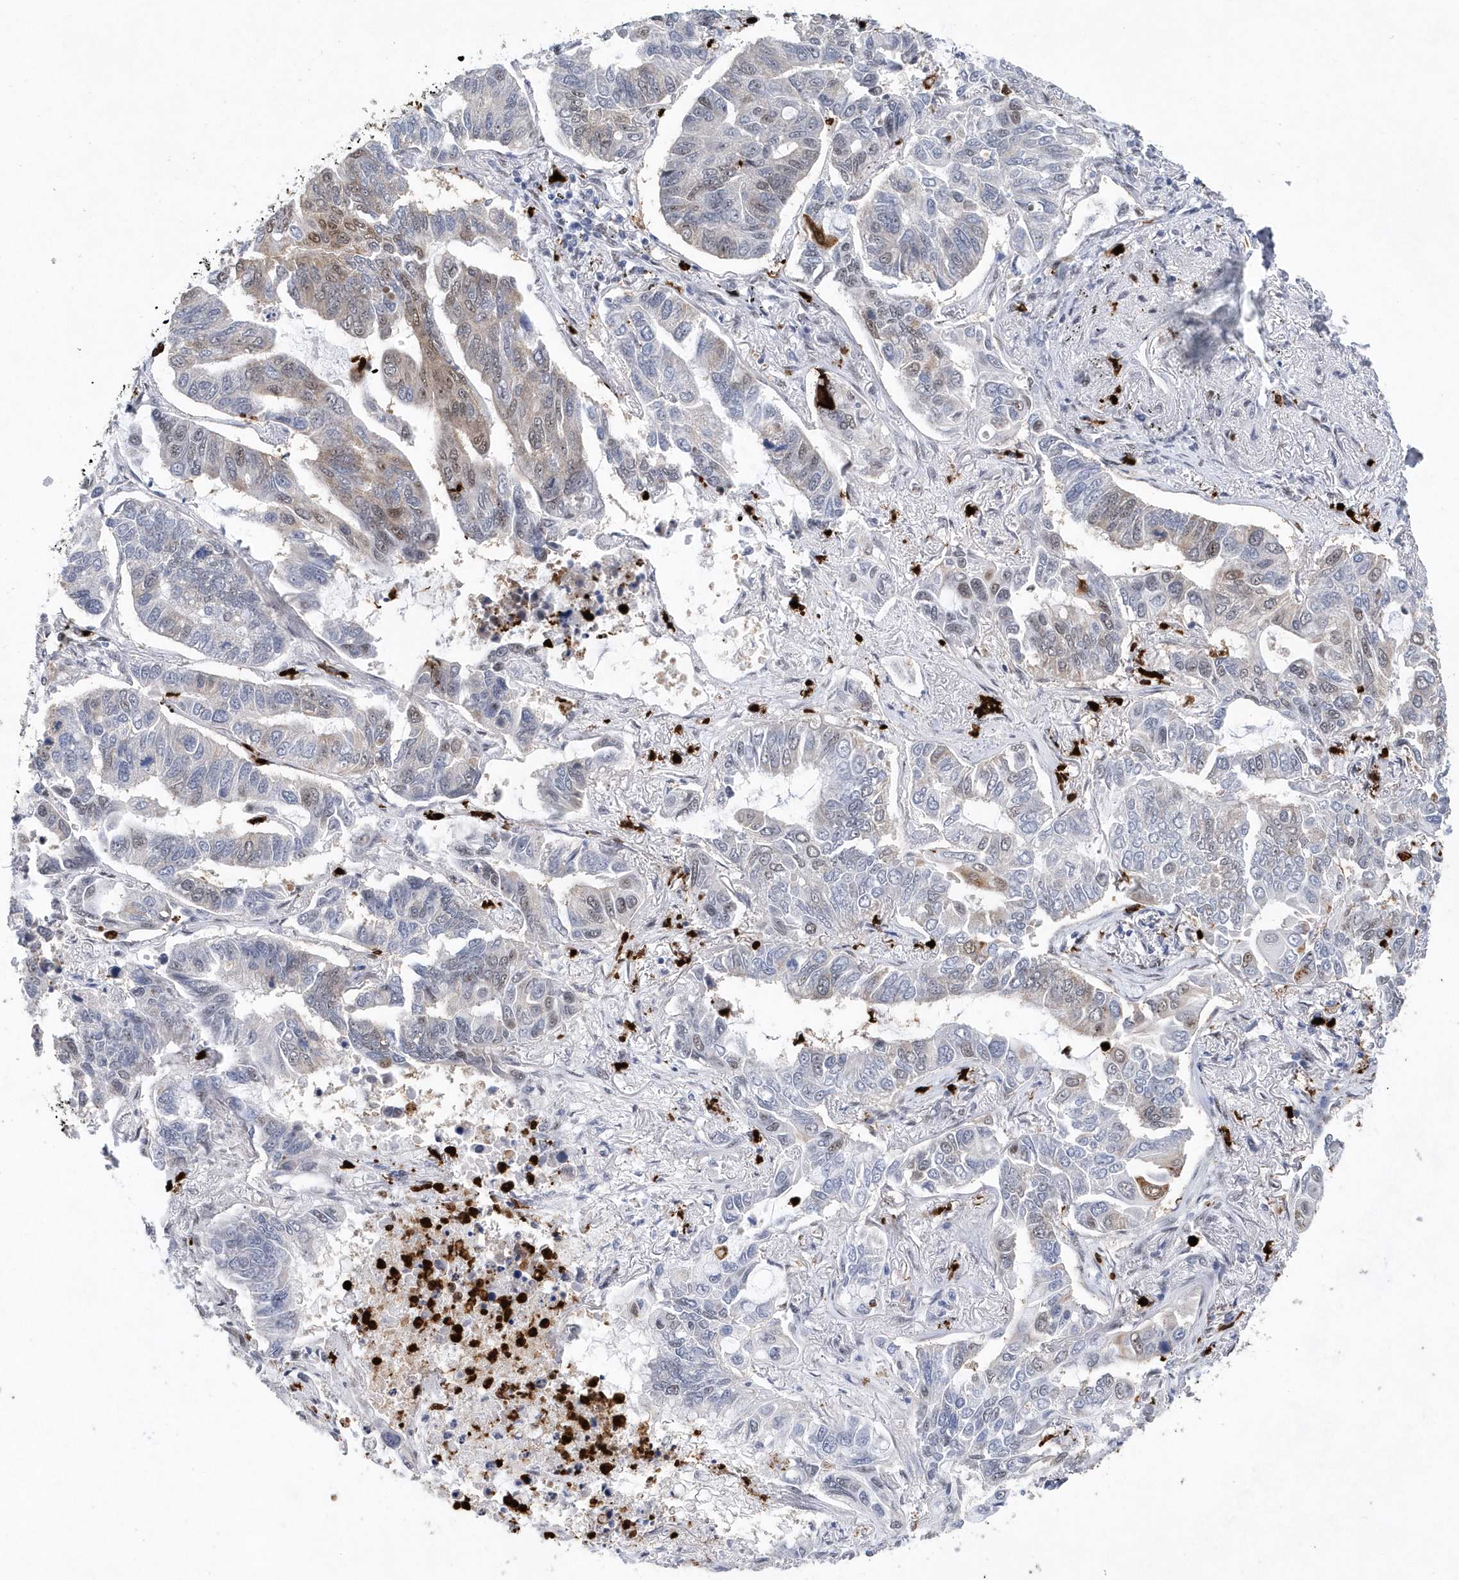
{"staining": {"intensity": "weak", "quantity": "<25%", "location": "cytoplasmic/membranous,nuclear"}, "tissue": "lung cancer", "cell_type": "Tumor cells", "image_type": "cancer", "snomed": [{"axis": "morphology", "description": "Adenocarcinoma, NOS"}, {"axis": "topography", "description": "Lung"}], "caption": "This image is of lung adenocarcinoma stained with immunohistochemistry to label a protein in brown with the nuclei are counter-stained blue. There is no staining in tumor cells.", "gene": "RPP30", "patient": {"sex": "male", "age": 64}}